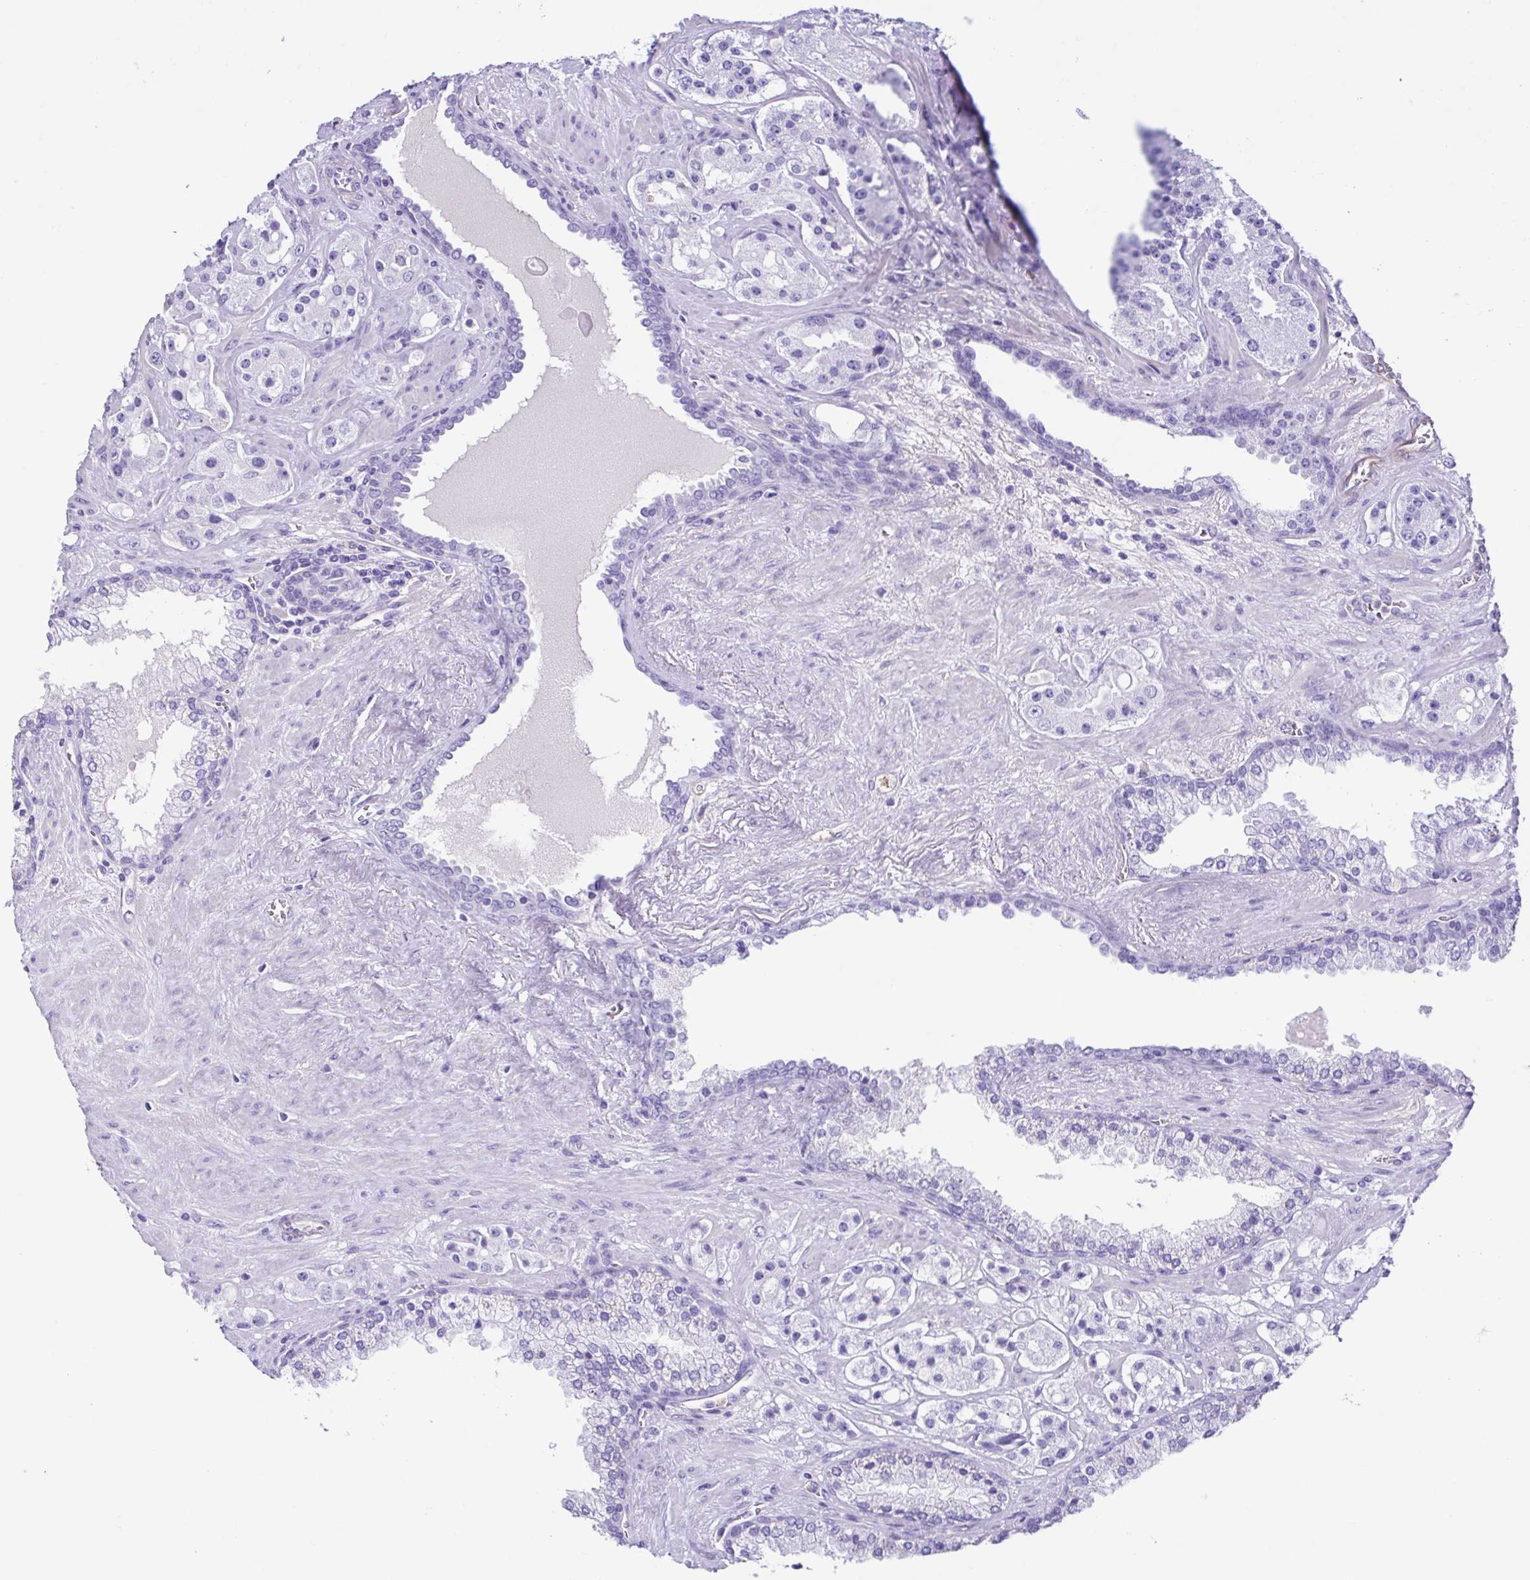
{"staining": {"intensity": "negative", "quantity": "none", "location": "none"}, "tissue": "prostate cancer", "cell_type": "Tumor cells", "image_type": "cancer", "snomed": [{"axis": "morphology", "description": "Adenocarcinoma, High grade"}, {"axis": "topography", "description": "Prostate"}], "caption": "High-grade adenocarcinoma (prostate) stained for a protein using immunohistochemistry displays no expression tumor cells.", "gene": "CYP11B1", "patient": {"sex": "male", "age": 67}}